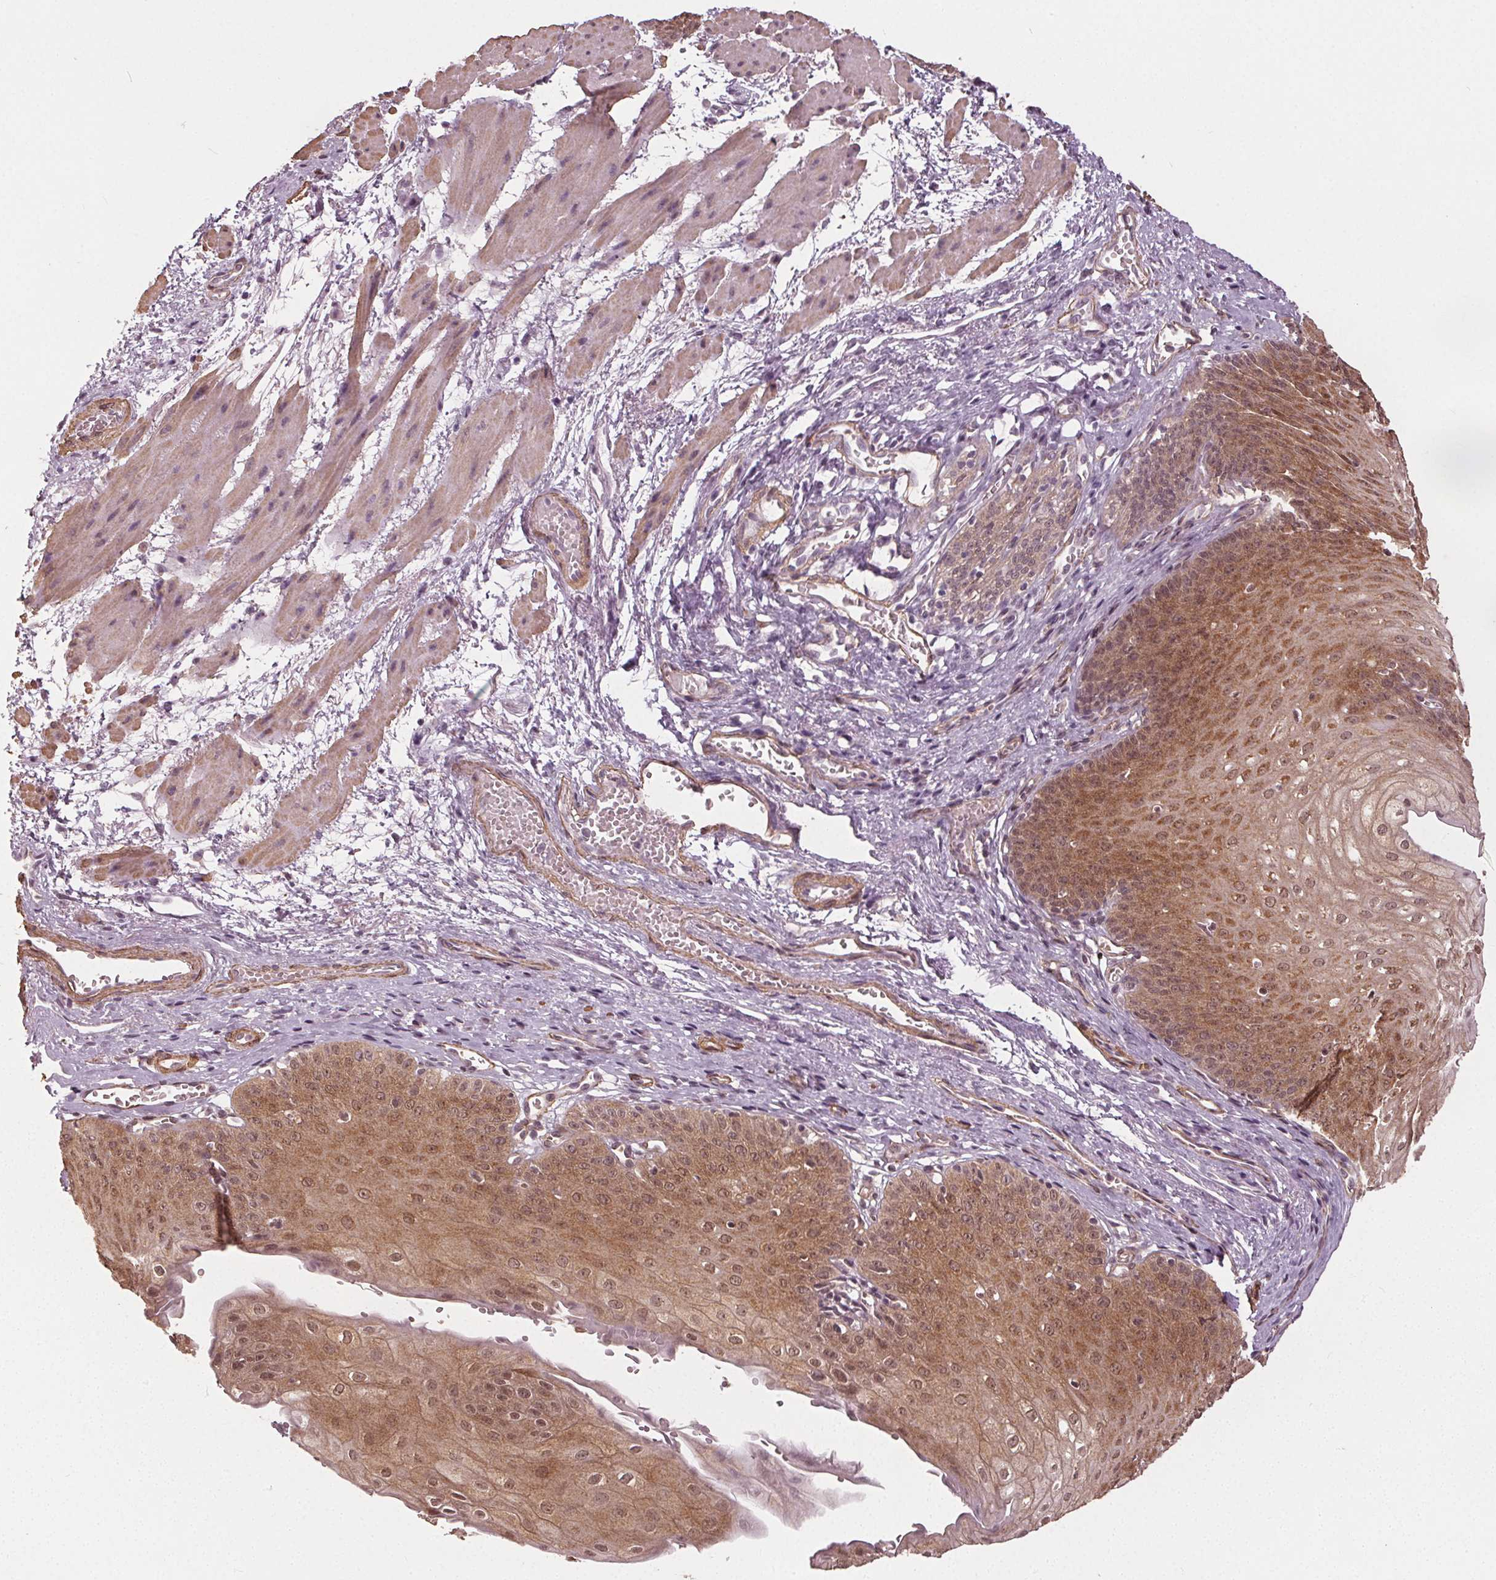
{"staining": {"intensity": "moderate", "quantity": ">75%", "location": "cytoplasmic/membranous,nuclear"}, "tissue": "esophagus", "cell_type": "Squamous epithelial cells", "image_type": "normal", "snomed": [{"axis": "morphology", "description": "Normal tissue, NOS"}, {"axis": "topography", "description": "Esophagus"}], "caption": "IHC micrograph of unremarkable human esophagus stained for a protein (brown), which displays medium levels of moderate cytoplasmic/membranous,nuclear positivity in approximately >75% of squamous epithelial cells.", "gene": "PKP1", "patient": {"sex": "male", "age": 71}}